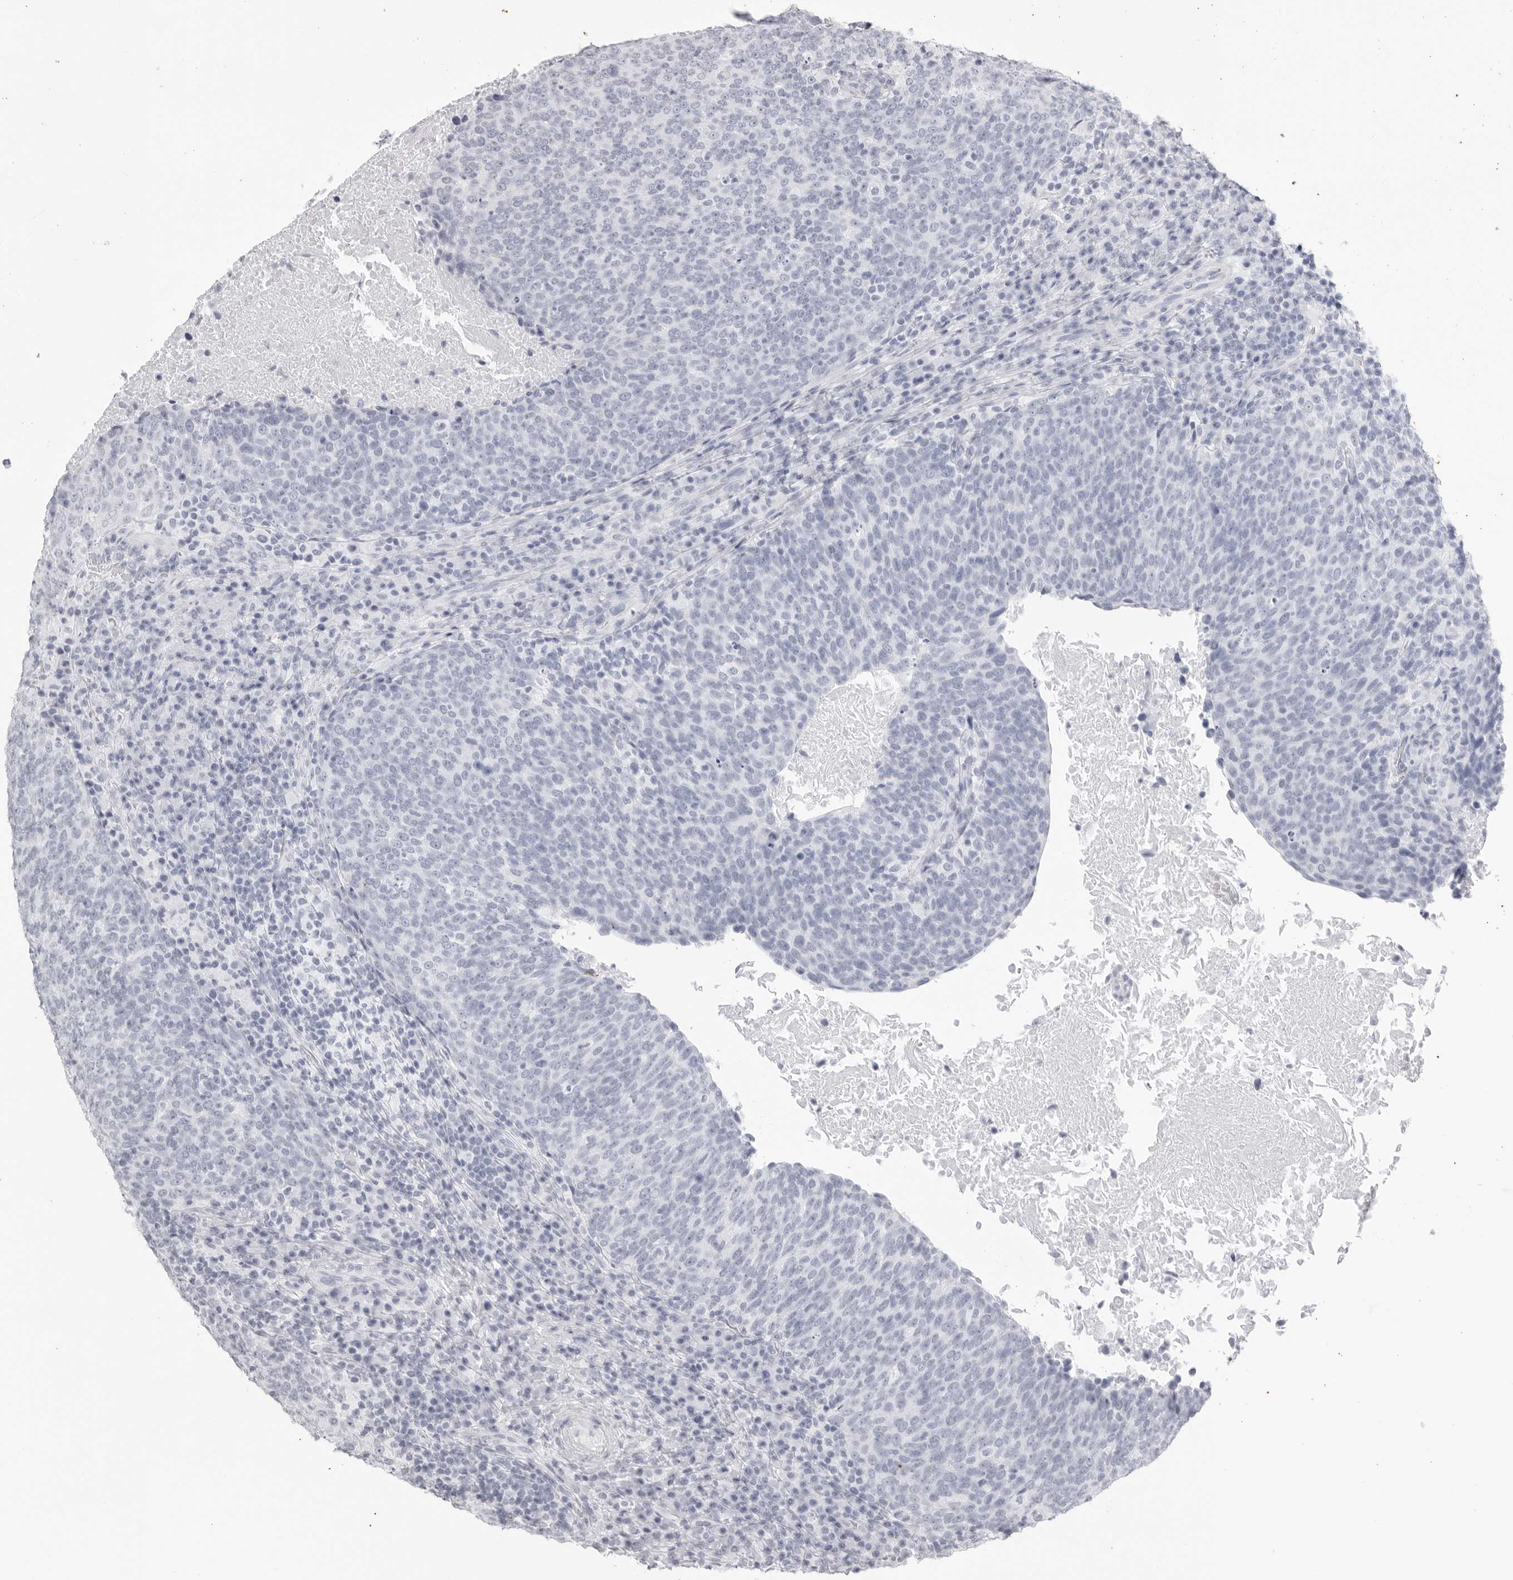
{"staining": {"intensity": "negative", "quantity": "none", "location": "none"}, "tissue": "head and neck cancer", "cell_type": "Tumor cells", "image_type": "cancer", "snomed": [{"axis": "morphology", "description": "Squamous cell carcinoma, NOS"}, {"axis": "morphology", "description": "Squamous cell carcinoma, metastatic, NOS"}, {"axis": "topography", "description": "Lymph node"}, {"axis": "topography", "description": "Head-Neck"}], "caption": "Immunohistochemical staining of head and neck cancer (squamous cell carcinoma) demonstrates no significant positivity in tumor cells.", "gene": "KLK9", "patient": {"sex": "male", "age": 62}}